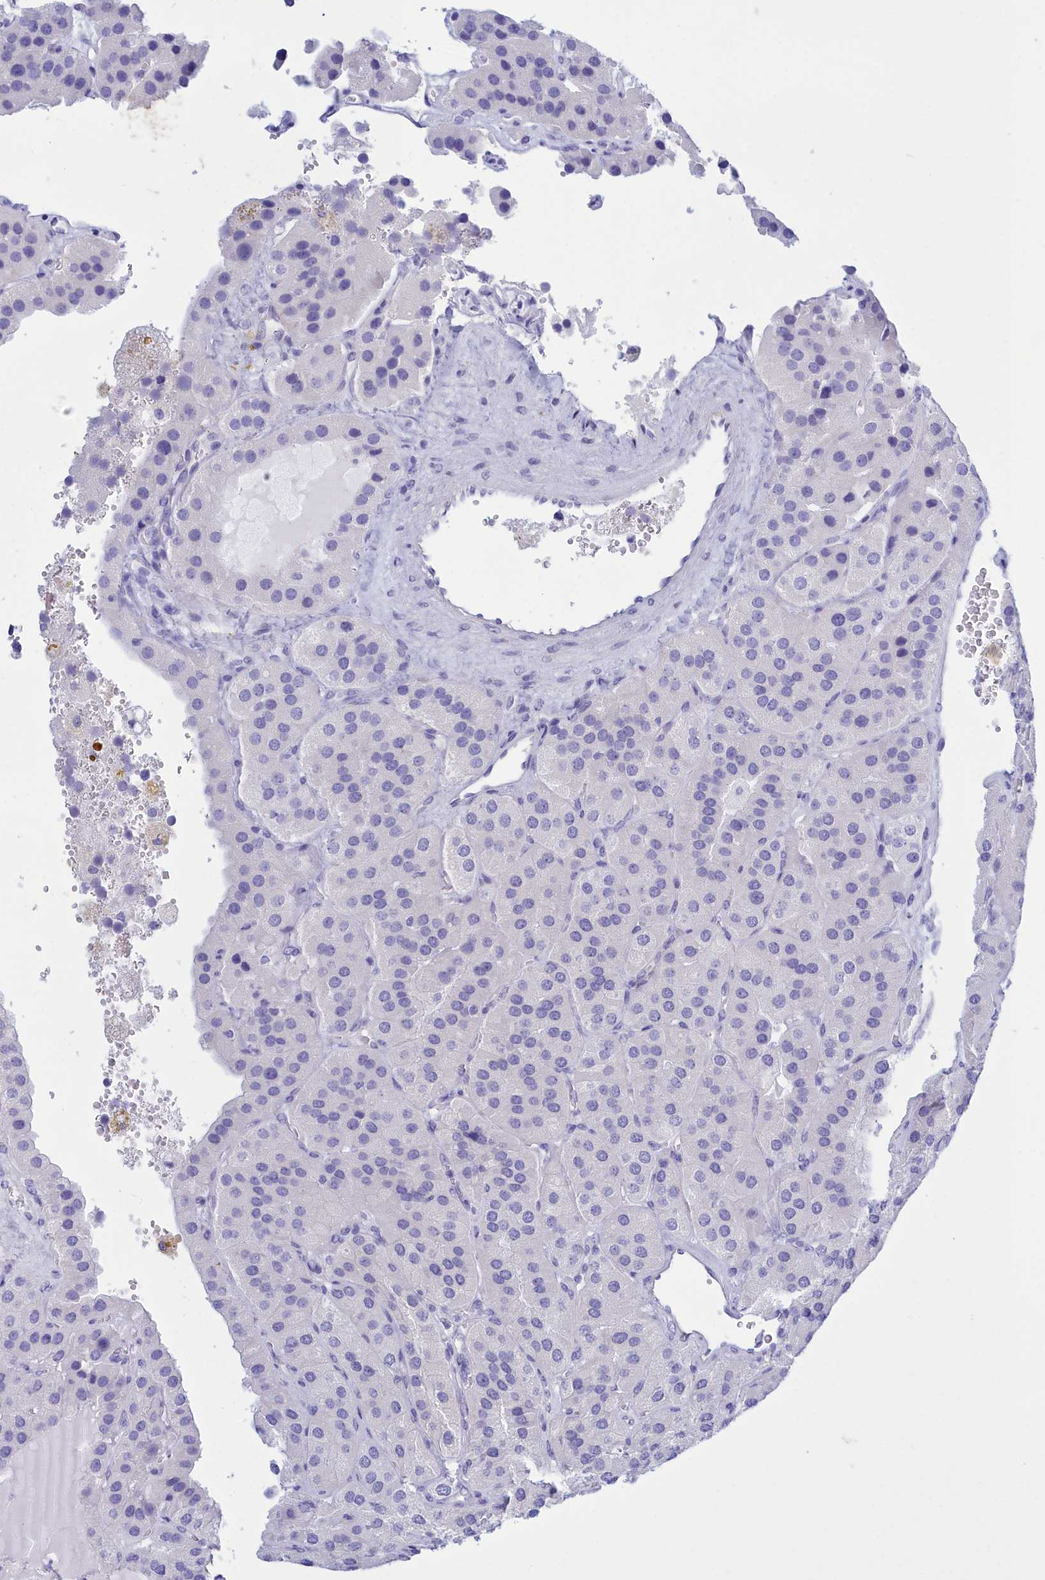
{"staining": {"intensity": "negative", "quantity": "none", "location": "none"}, "tissue": "parathyroid gland", "cell_type": "Glandular cells", "image_type": "normal", "snomed": [{"axis": "morphology", "description": "Normal tissue, NOS"}, {"axis": "morphology", "description": "Adenoma, NOS"}, {"axis": "topography", "description": "Parathyroid gland"}], "caption": "Human parathyroid gland stained for a protein using immunohistochemistry (IHC) exhibits no positivity in glandular cells.", "gene": "TMEM97", "patient": {"sex": "female", "age": 86}}